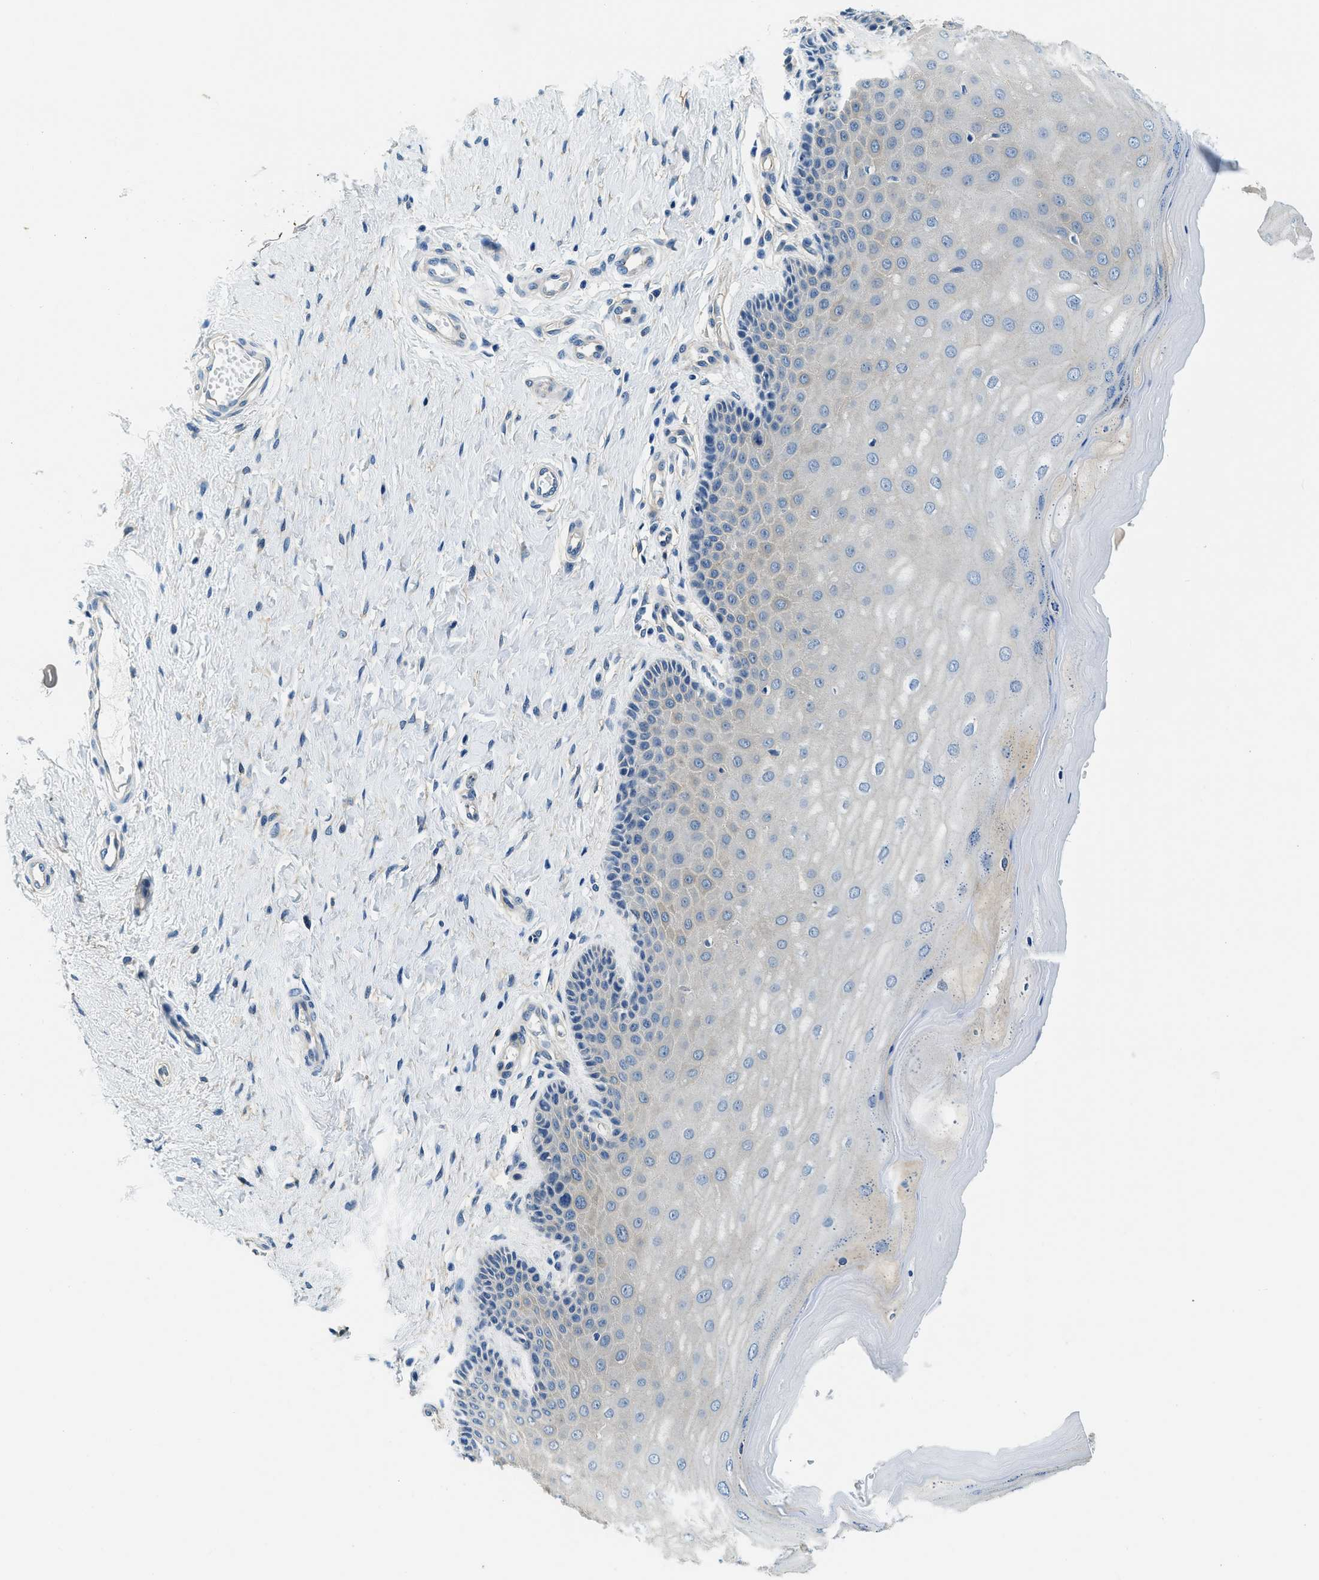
{"staining": {"intensity": "moderate", "quantity": ">75%", "location": "cytoplasmic/membranous"}, "tissue": "cervix", "cell_type": "Glandular cells", "image_type": "normal", "snomed": [{"axis": "morphology", "description": "Normal tissue, NOS"}, {"axis": "topography", "description": "Cervix"}], "caption": "An IHC histopathology image of normal tissue is shown. Protein staining in brown shows moderate cytoplasmic/membranous positivity in cervix within glandular cells. (IHC, brightfield microscopy, high magnification).", "gene": "TWF1", "patient": {"sex": "female", "age": 55}}